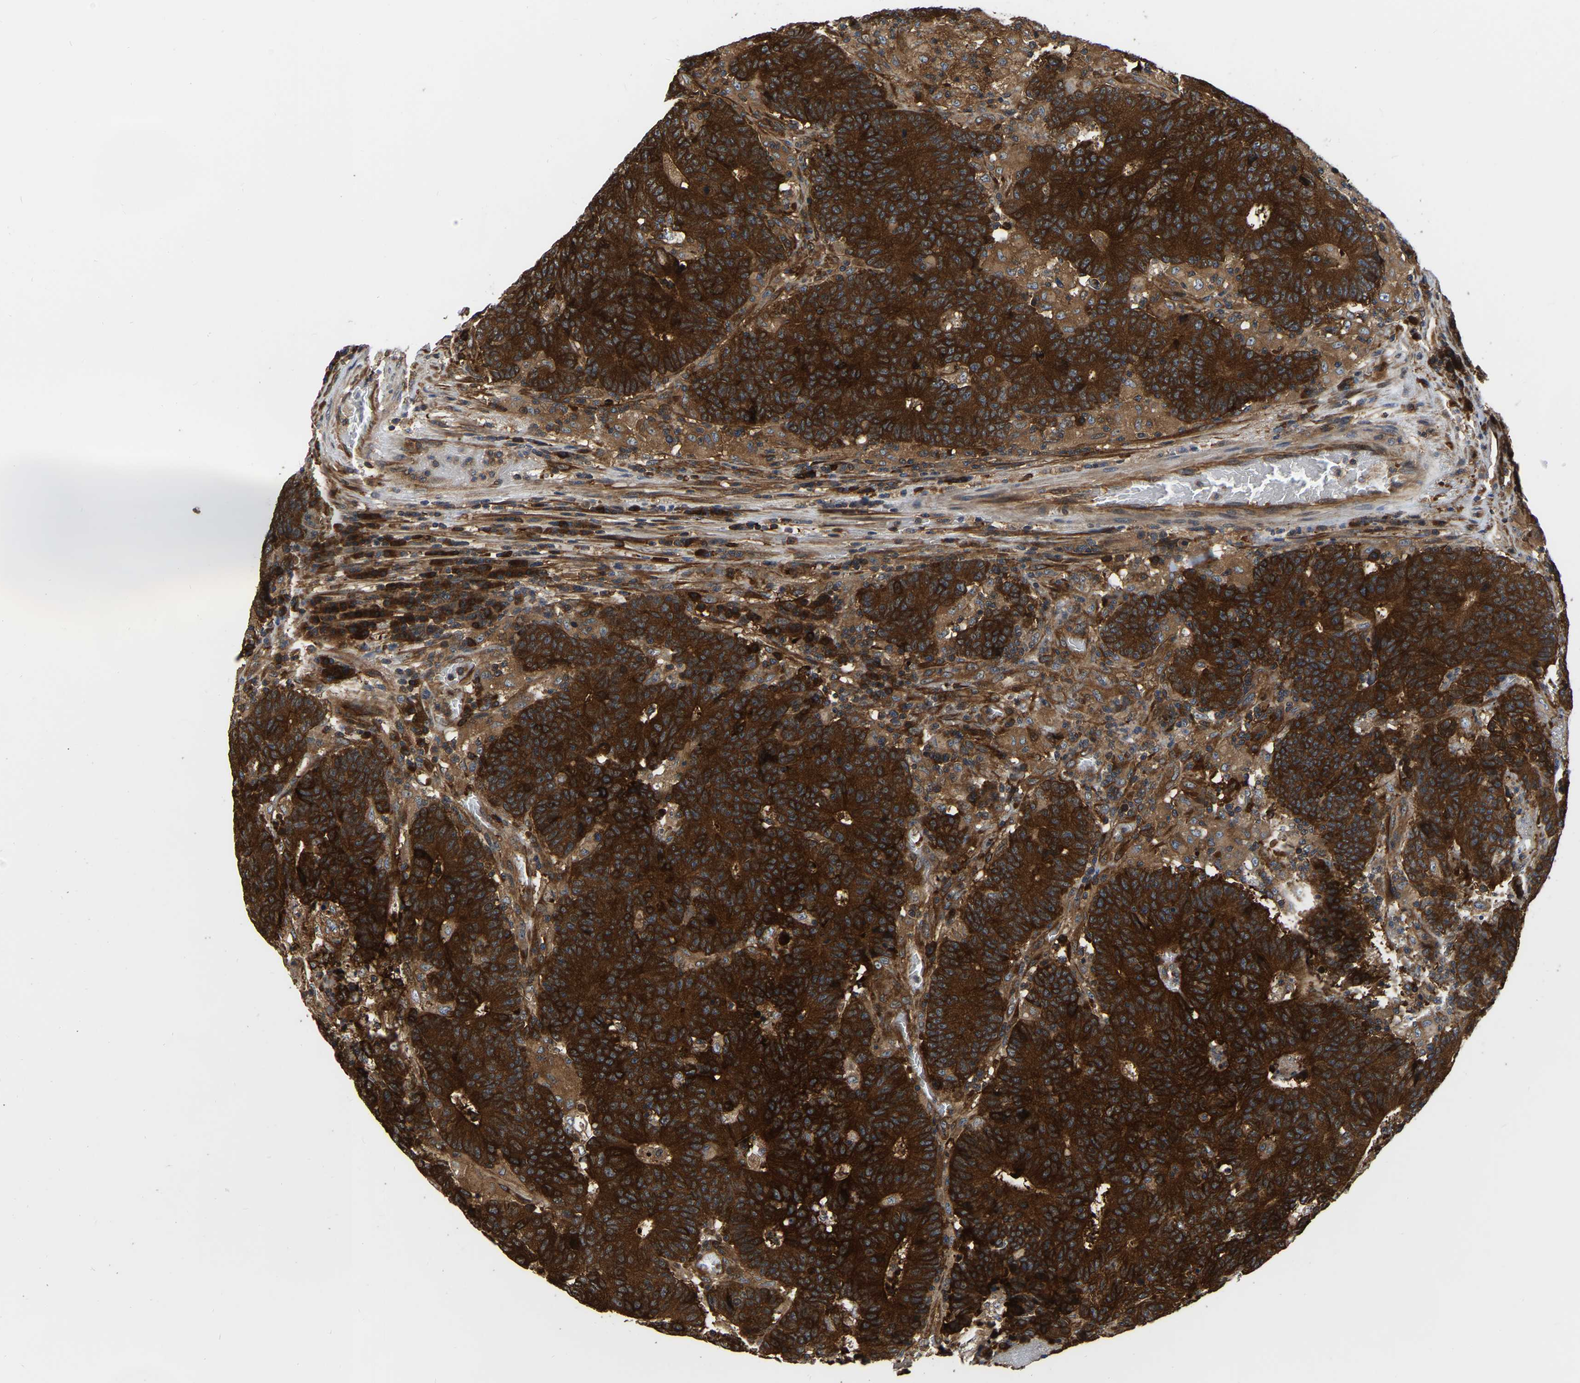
{"staining": {"intensity": "strong", "quantity": ">75%", "location": "cytoplasmic/membranous"}, "tissue": "colorectal cancer", "cell_type": "Tumor cells", "image_type": "cancer", "snomed": [{"axis": "morphology", "description": "Normal tissue, NOS"}, {"axis": "morphology", "description": "Adenocarcinoma, NOS"}, {"axis": "topography", "description": "Colon"}], "caption": "Colorectal adenocarcinoma tissue shows strong cytoplasmic/membranous staining in approximately >75% of tumor cells", "gene": "GARS1", "patient": {"sex": "female", "age": 75}}